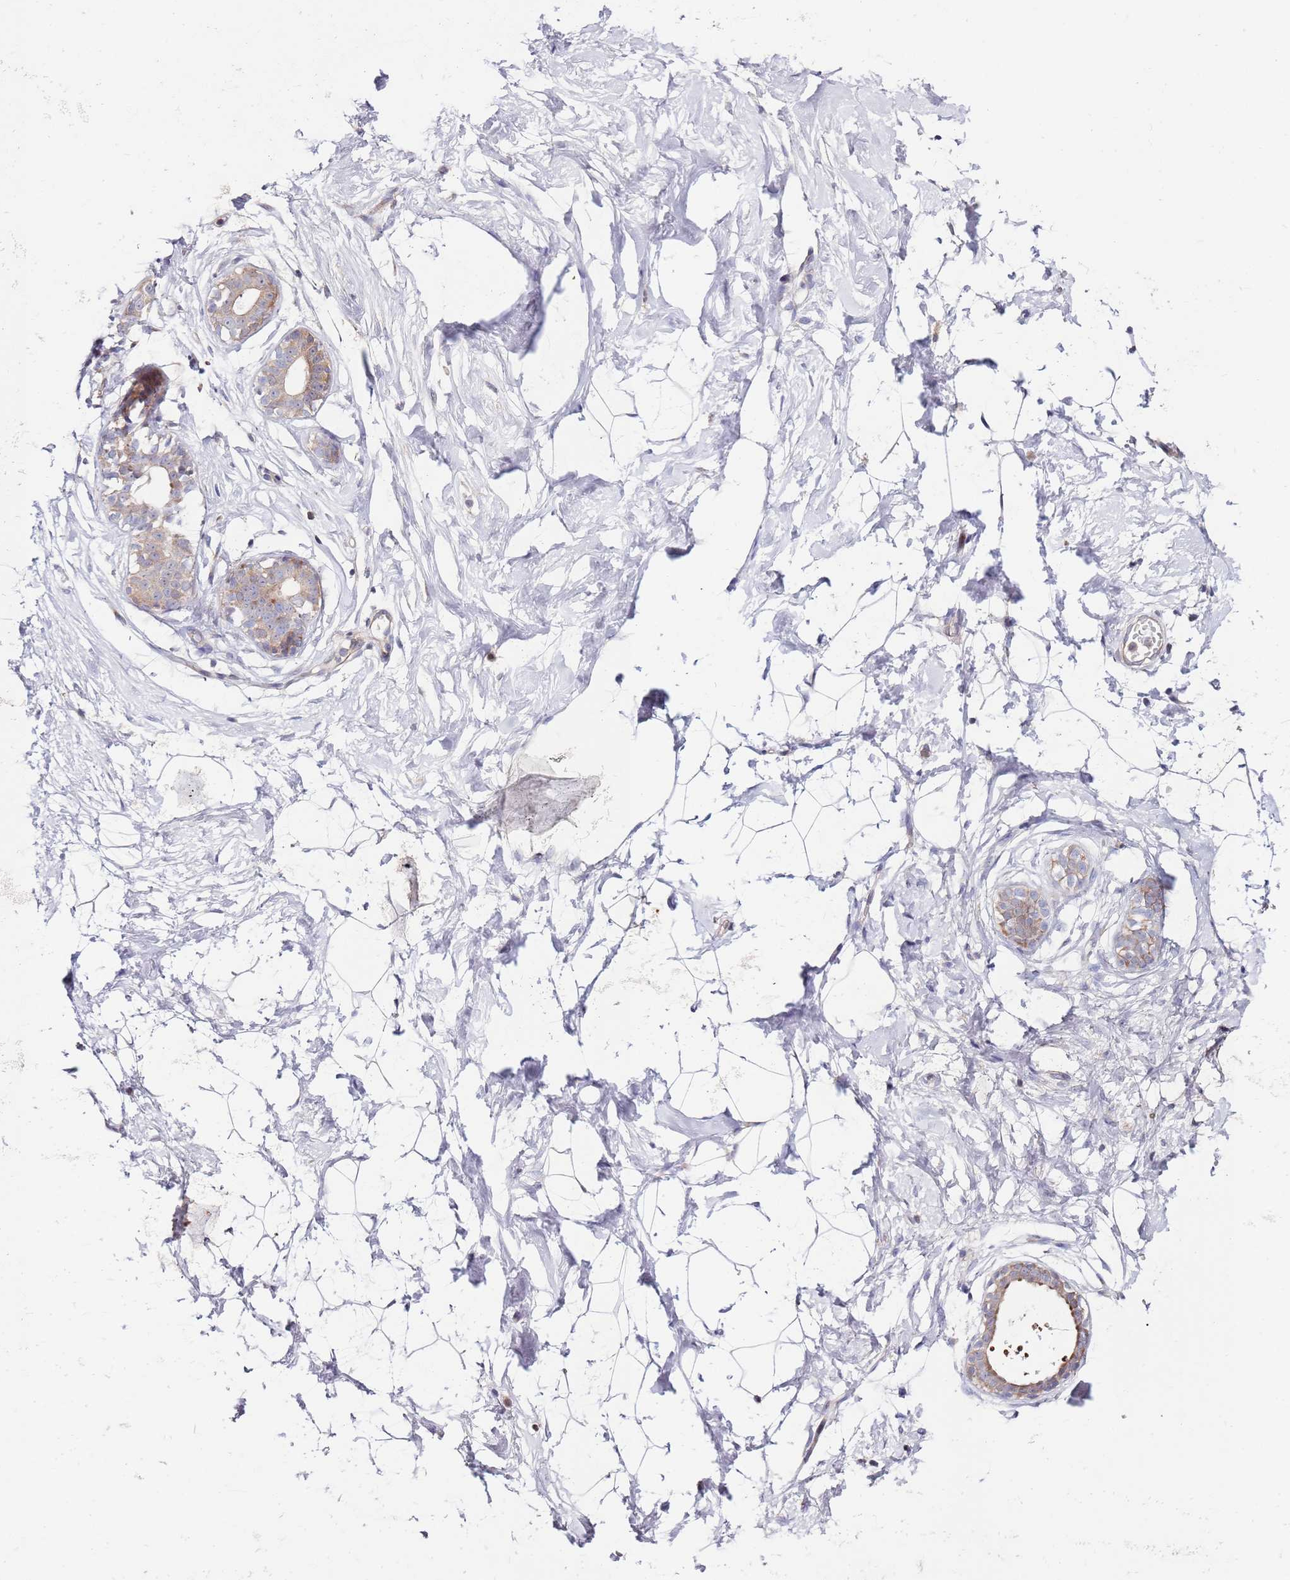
{"staining": {"intensity": "negative", "quantity": "none", "location": "none"}, "tissue": "breast", "cell_type": "Adipocytes", "image_type": "normal", "snomed": [{"axis": "morphology", "description": "Normal tissue, NOS"}, {"axis": "morphology", "description": "Adenoma, NOS"}, {"axis": "topography", "description": "Breast"}], "caption": "Human breast stained for a protein using immunohistochemistry demonstrates no expression in adipocytes.", "gene": "CNOT9", "patient": {"sex": "female", "age": 23}}